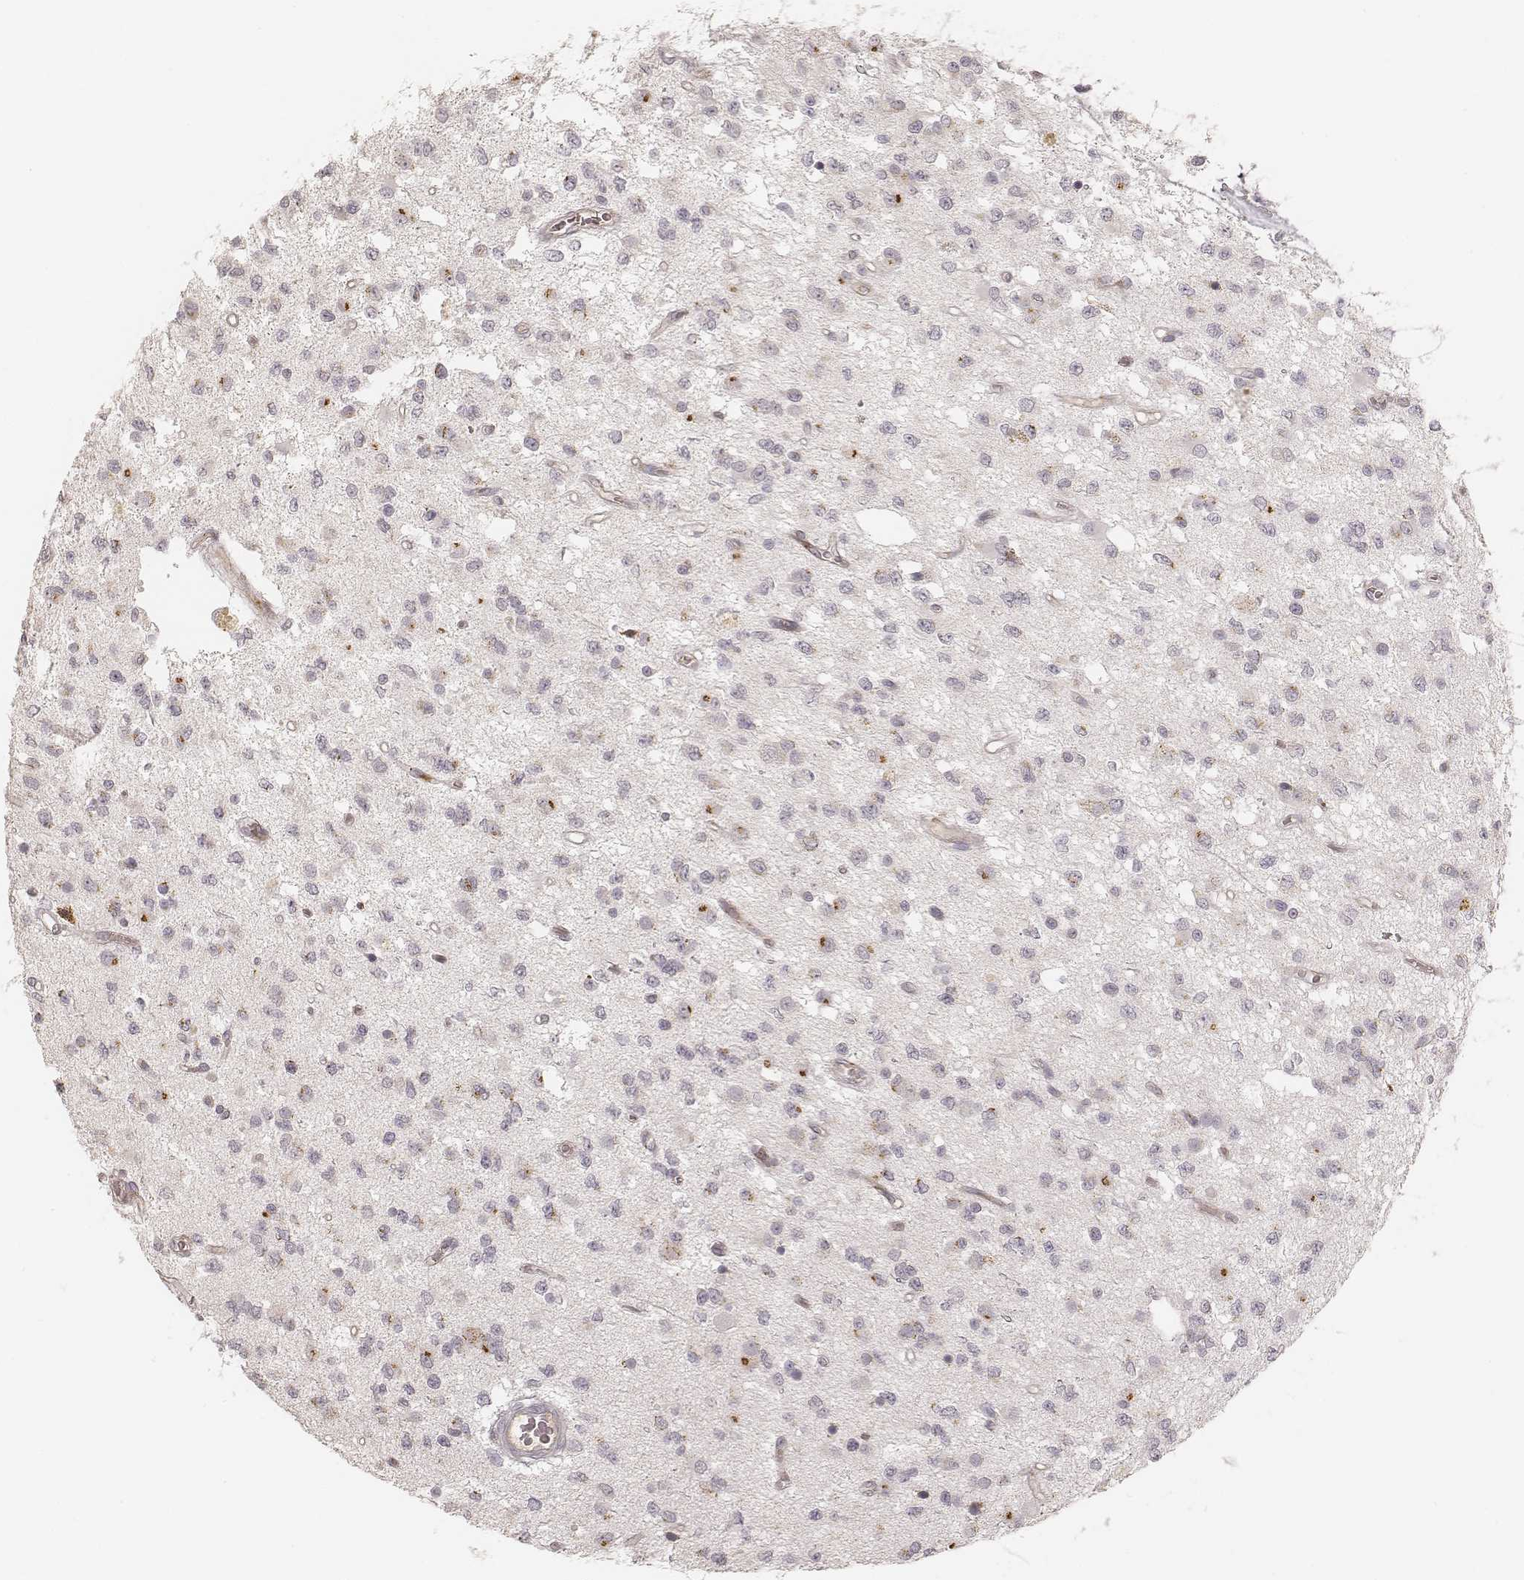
{"staining": {"intensity": "moderate", "quantity": "<25%", "location": "cytoplasmic/membranous"}, "tissue": "glioma", "cell_type": "Tumor cells", "image_type": "cancer", "snomed": [{"axis": "morphology", "description": "Glioma, malignant, Low grade"}, {"axis": "topography", "description": "Brain"}], "caption": "Protein staining of glioma tissue reveals moderate cytoplasmic/membranous positivity in about <25% of tumor cells.", "gene": "GORASP2", "patient": {"sex": "female", "age": 45}}